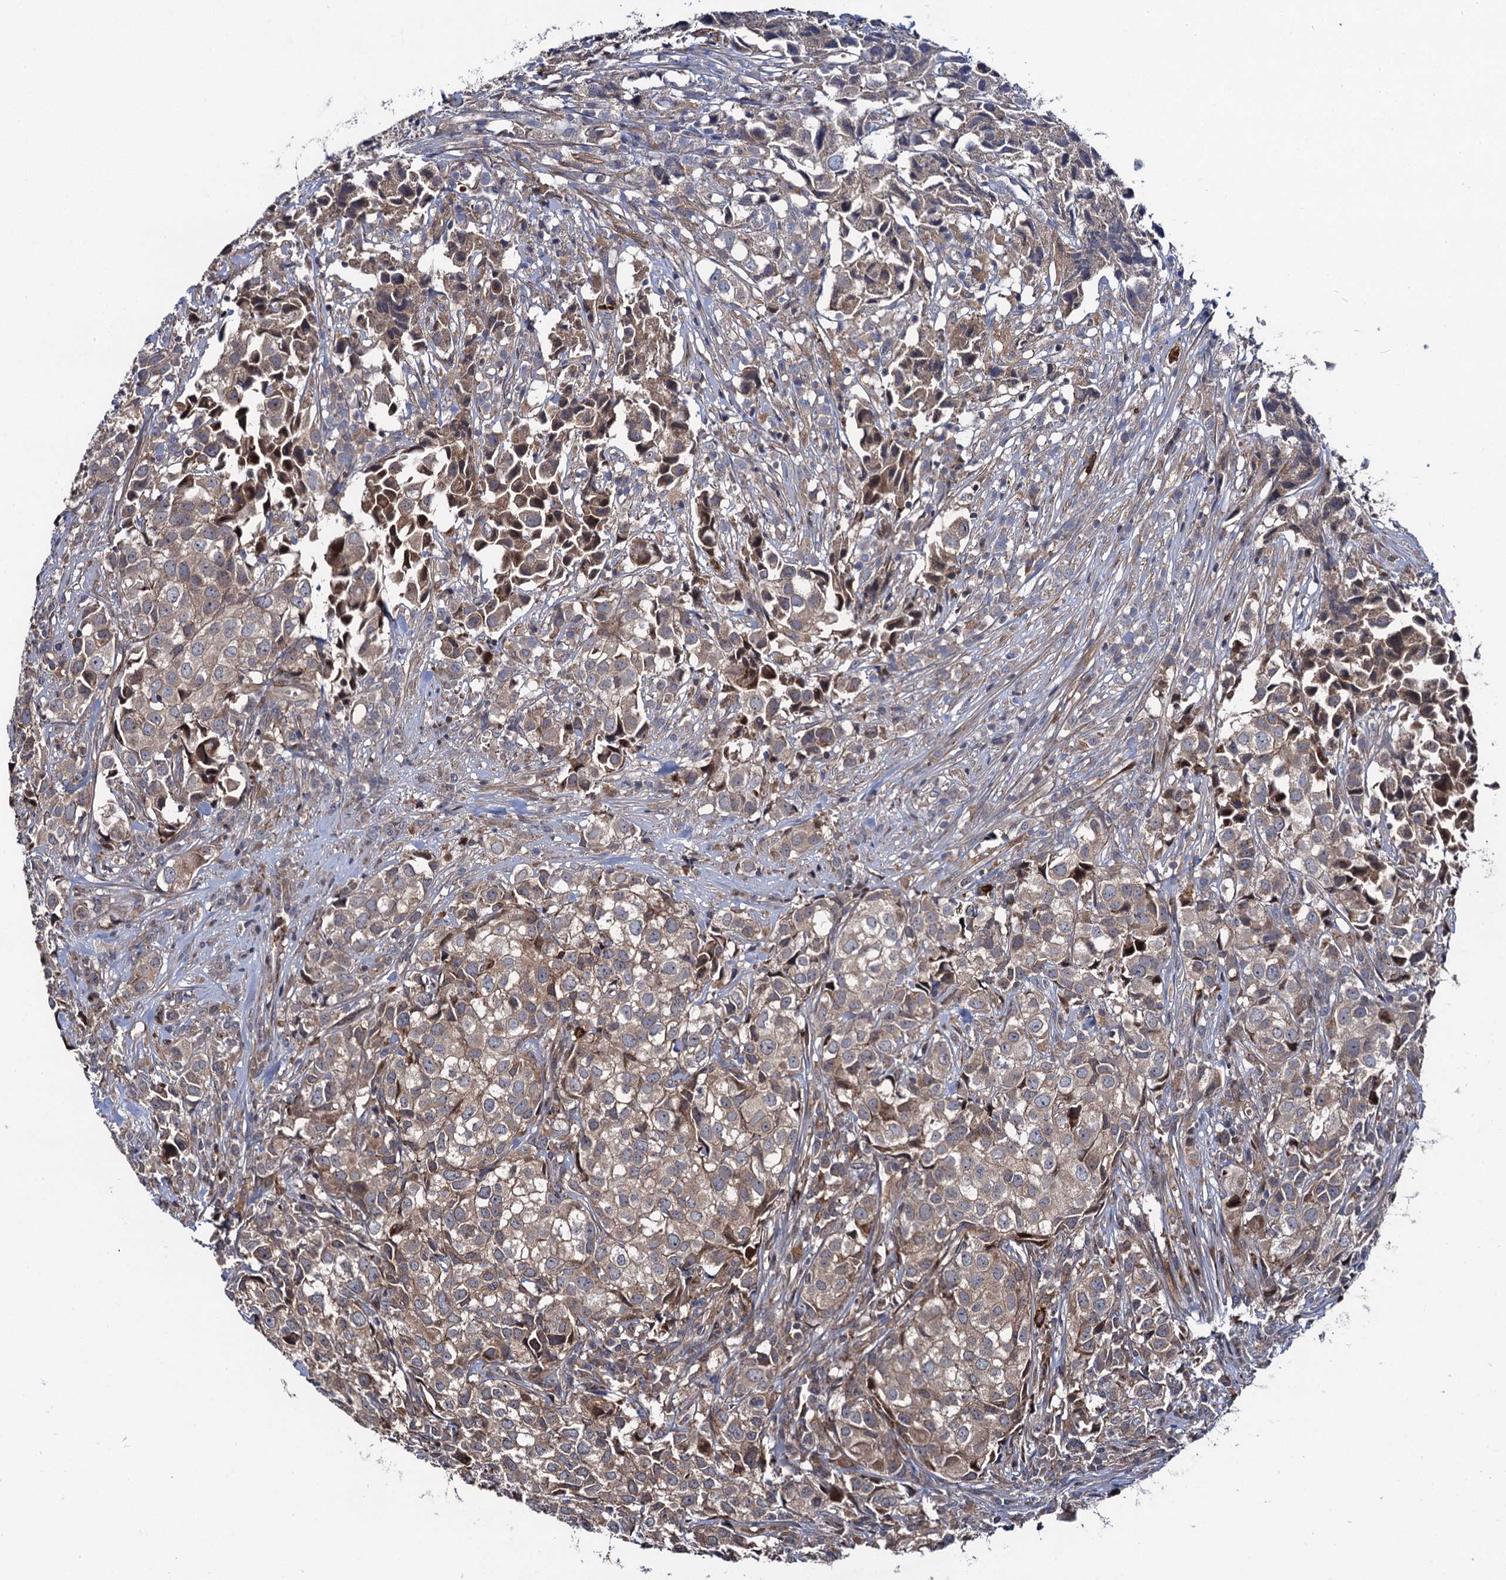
{"staining": {"intensity": "weak", "quantity": ">75%", "location": "cytoplasmic/membranous"}, "tissue": "urothelial cancer", "cell_type": "Tumor cells", "image_type": "cancer", "snomed": [{"axis": "morphology", "description": "Urothelial carcinoma, High grade"}, {"axis": "topography", "description": "Urinary bladder"}], "caption": "A high-resolution micrograph shows IHC staining of high-grade urothelial carcinoma, which exhibits weak cytoplasmic/membranous positivity in about >75% of tumor cells.", "gene": "KXD1", "patient": {"sex": "female", "age": 75}}